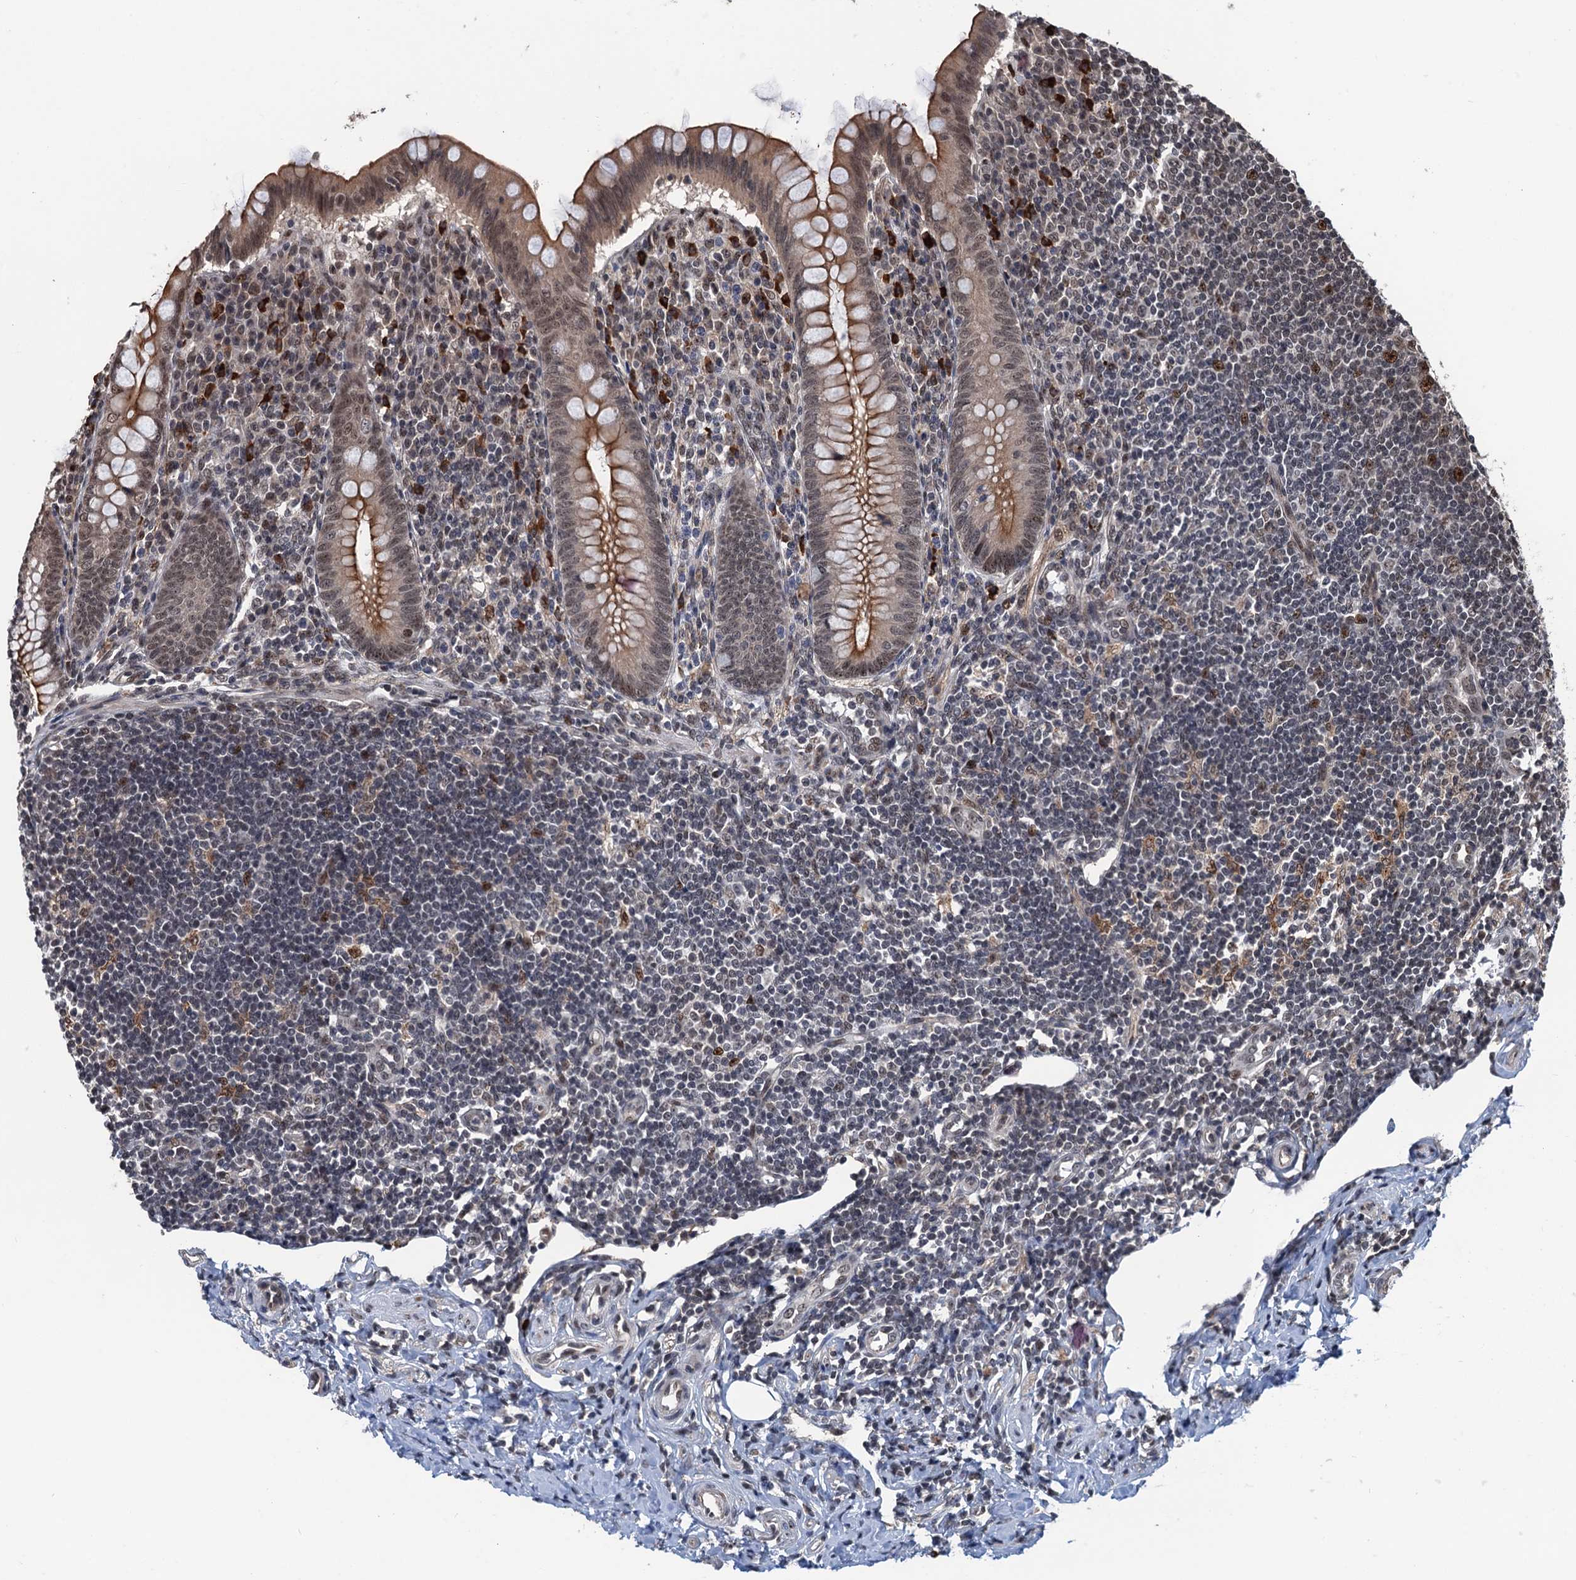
{"staining": {"intensity": "moderate", "quantity": "25%-75%", "location": "cytoplasmic/membranous"}, "tissue": "appendix", "cell_type": "Glandular cells", "image_type": "normal", "snomed": [{"axis": "morphology", "description": "Normal tissue, NOS"}, {"axis": "topography", "description": "Appendix"}], "caption": "Immunohistochemical staining of unremarkable appendix reveals 25%-75% levels of moderate cytoplasmic/membranous protein expression in about 25%-75% of glandular cells.", "gene": "RASSF4", "patient": {"sex": "female", "age": 33}}